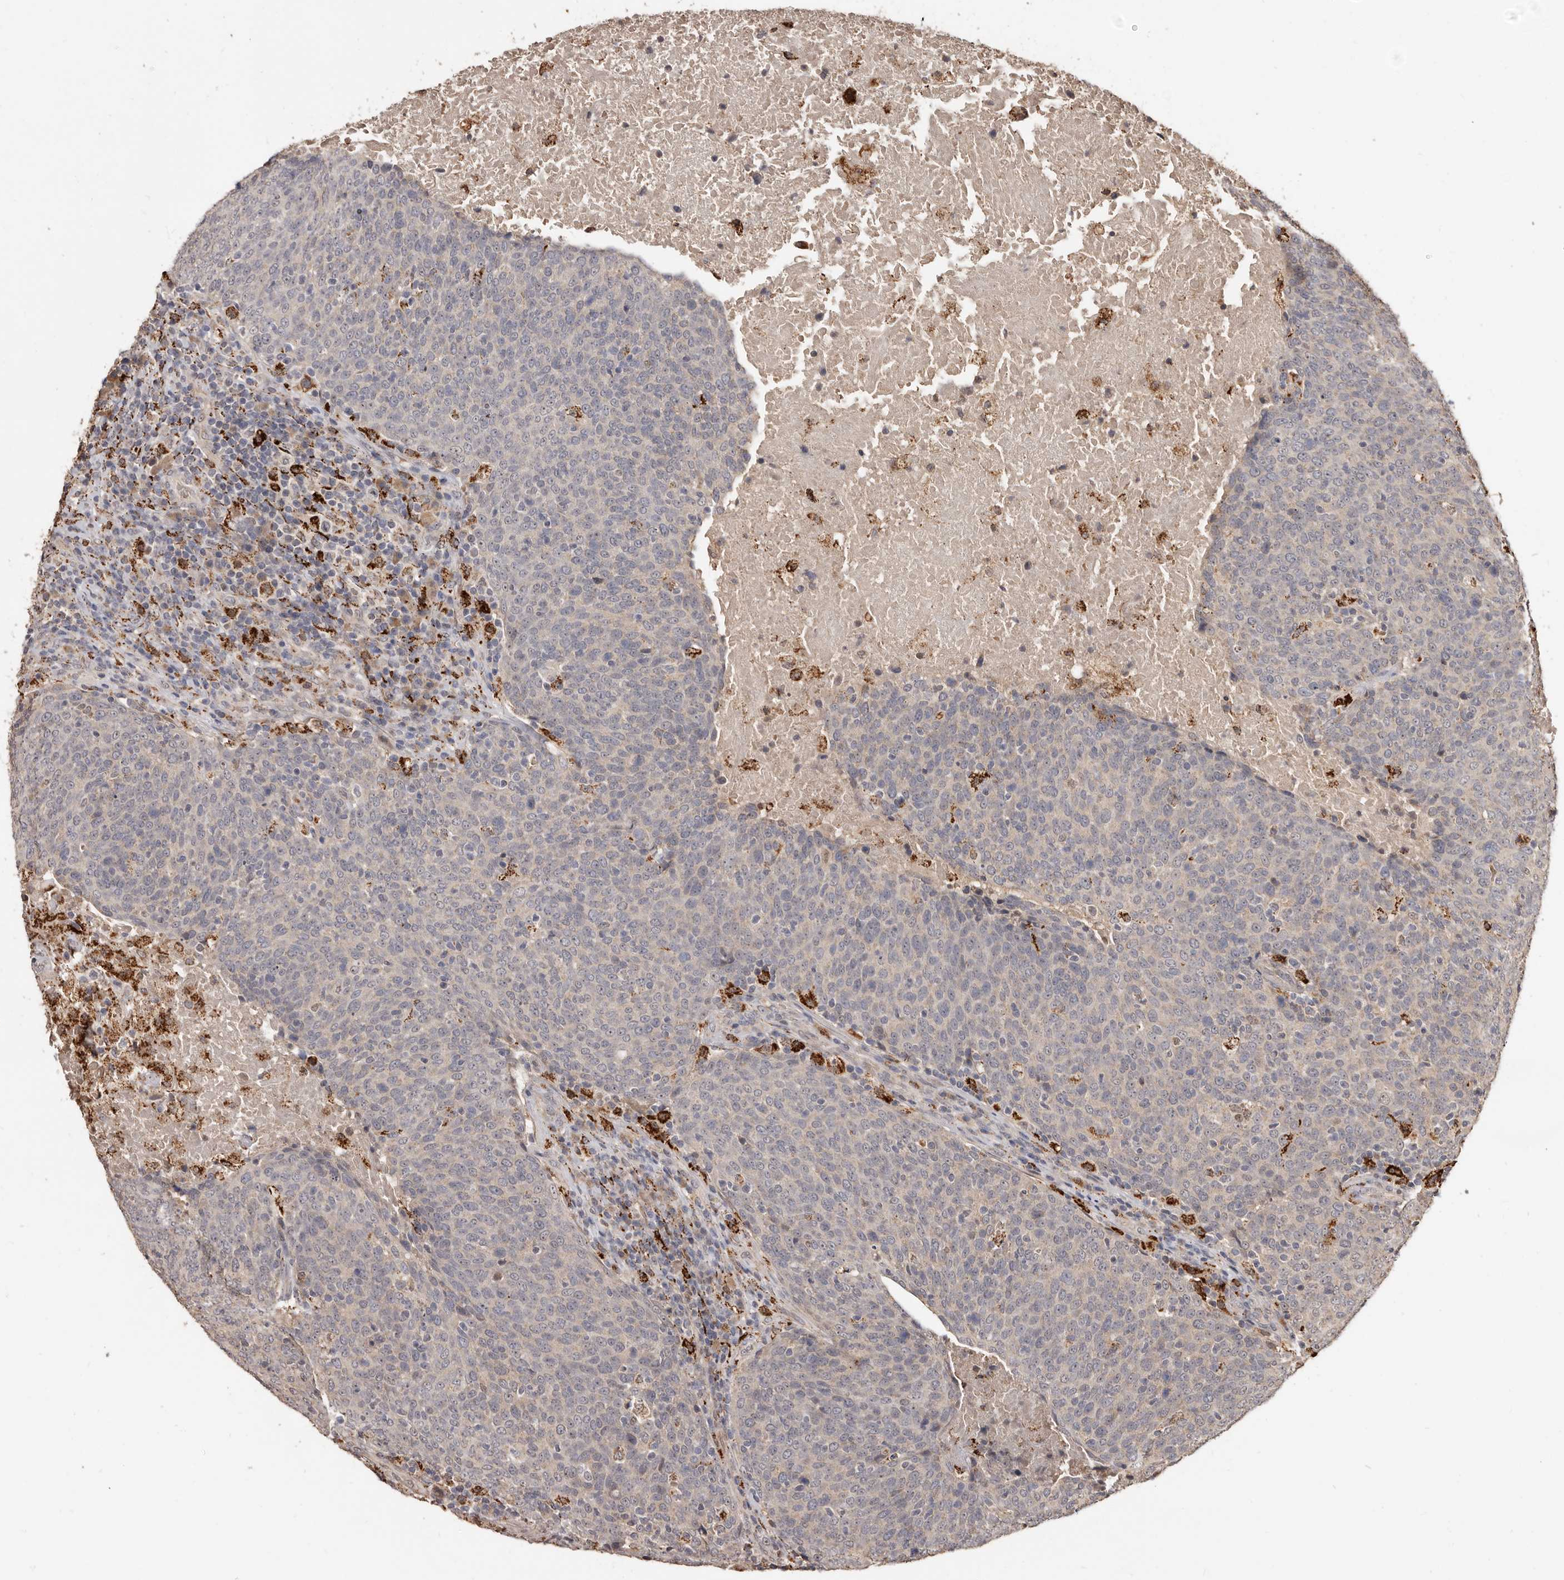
{"staining": {"intensity": "negative", "quantity": "none", "location": "none"}, "tissue": "head and neck cancer", "cell_type": "Tumor cells", "image_type": "cancer", "snomed": [{"axis": "morphology", "description": "Squamous cell carcinoma, NOS"}, {"axis": "morphology", "description": "Squamous cell carcinoma, metastatic, NOS"}, {"axis": "topography", "description": "Lymph node"}, {"axis": "topography", "description": "Head-Neck"}], "caption": "High magnification brightfield microscopy of head and neck cancer (metastatic squamous cell carcinoma) stained with DAB (3,3'-diaminobenzidine) (brown) and counterstained with hematoxylin (blue): tumor cells show no significant staining.", "gene": "AKAP7", "patient": {"sex": "male", "age": 62}}